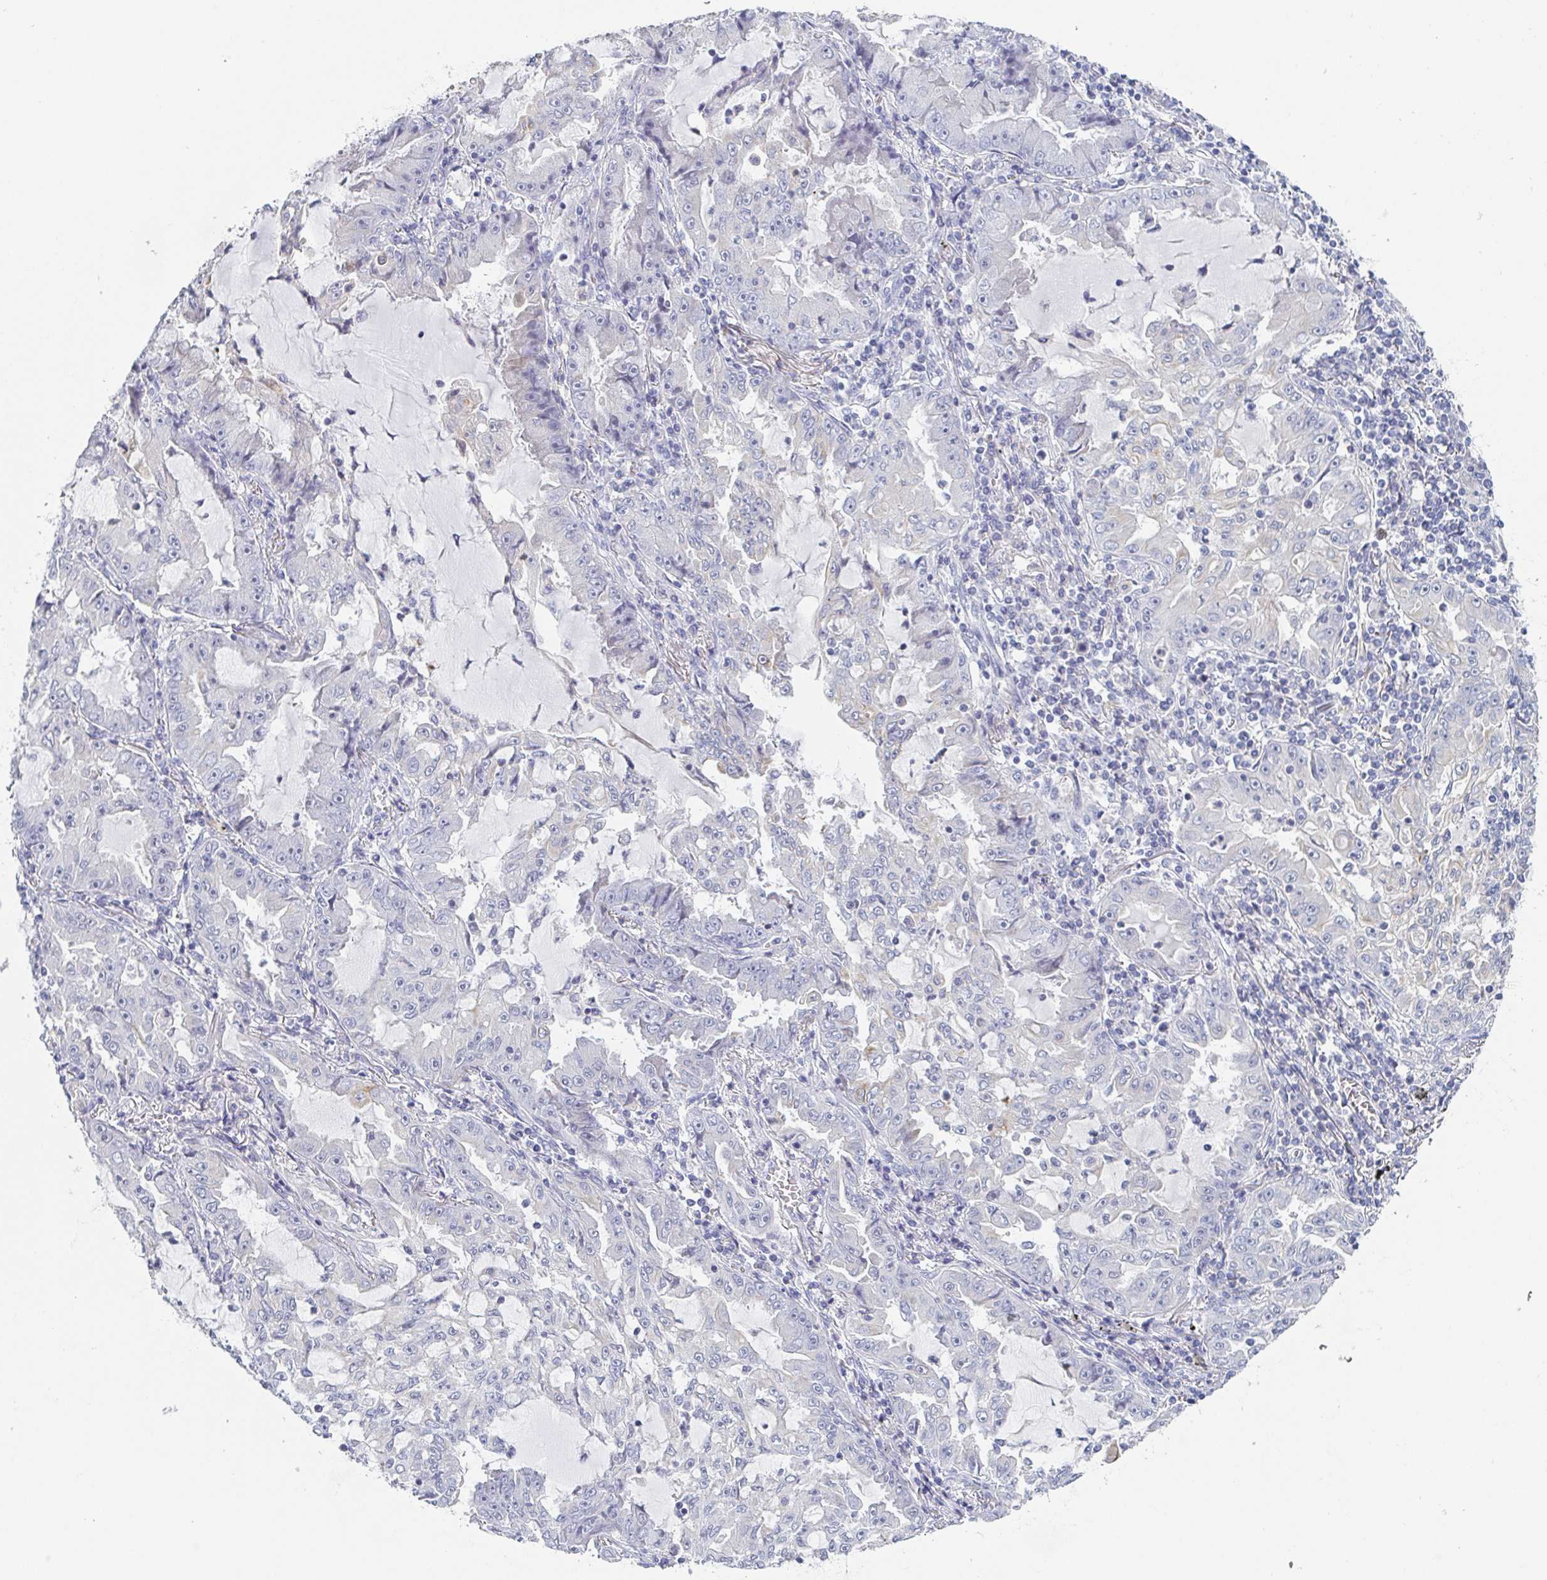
{"staining": {"intensity": "negative", "quantity": "none", "location": "none"}, "tissue": "lung cancer", "cell_type": "Tumor cells", "image_type": "cancer", "snomed": [{"axis": "morphology", "description": "Adenocarcinoma, NOS"}, {"axis": "topography", "description": "Lung"}], "caption": "The photomicrograph displays no staining of tumor cells in lung cancer.", "gene": "RHOV", "patient": {"sex": "female", "age": 52}}